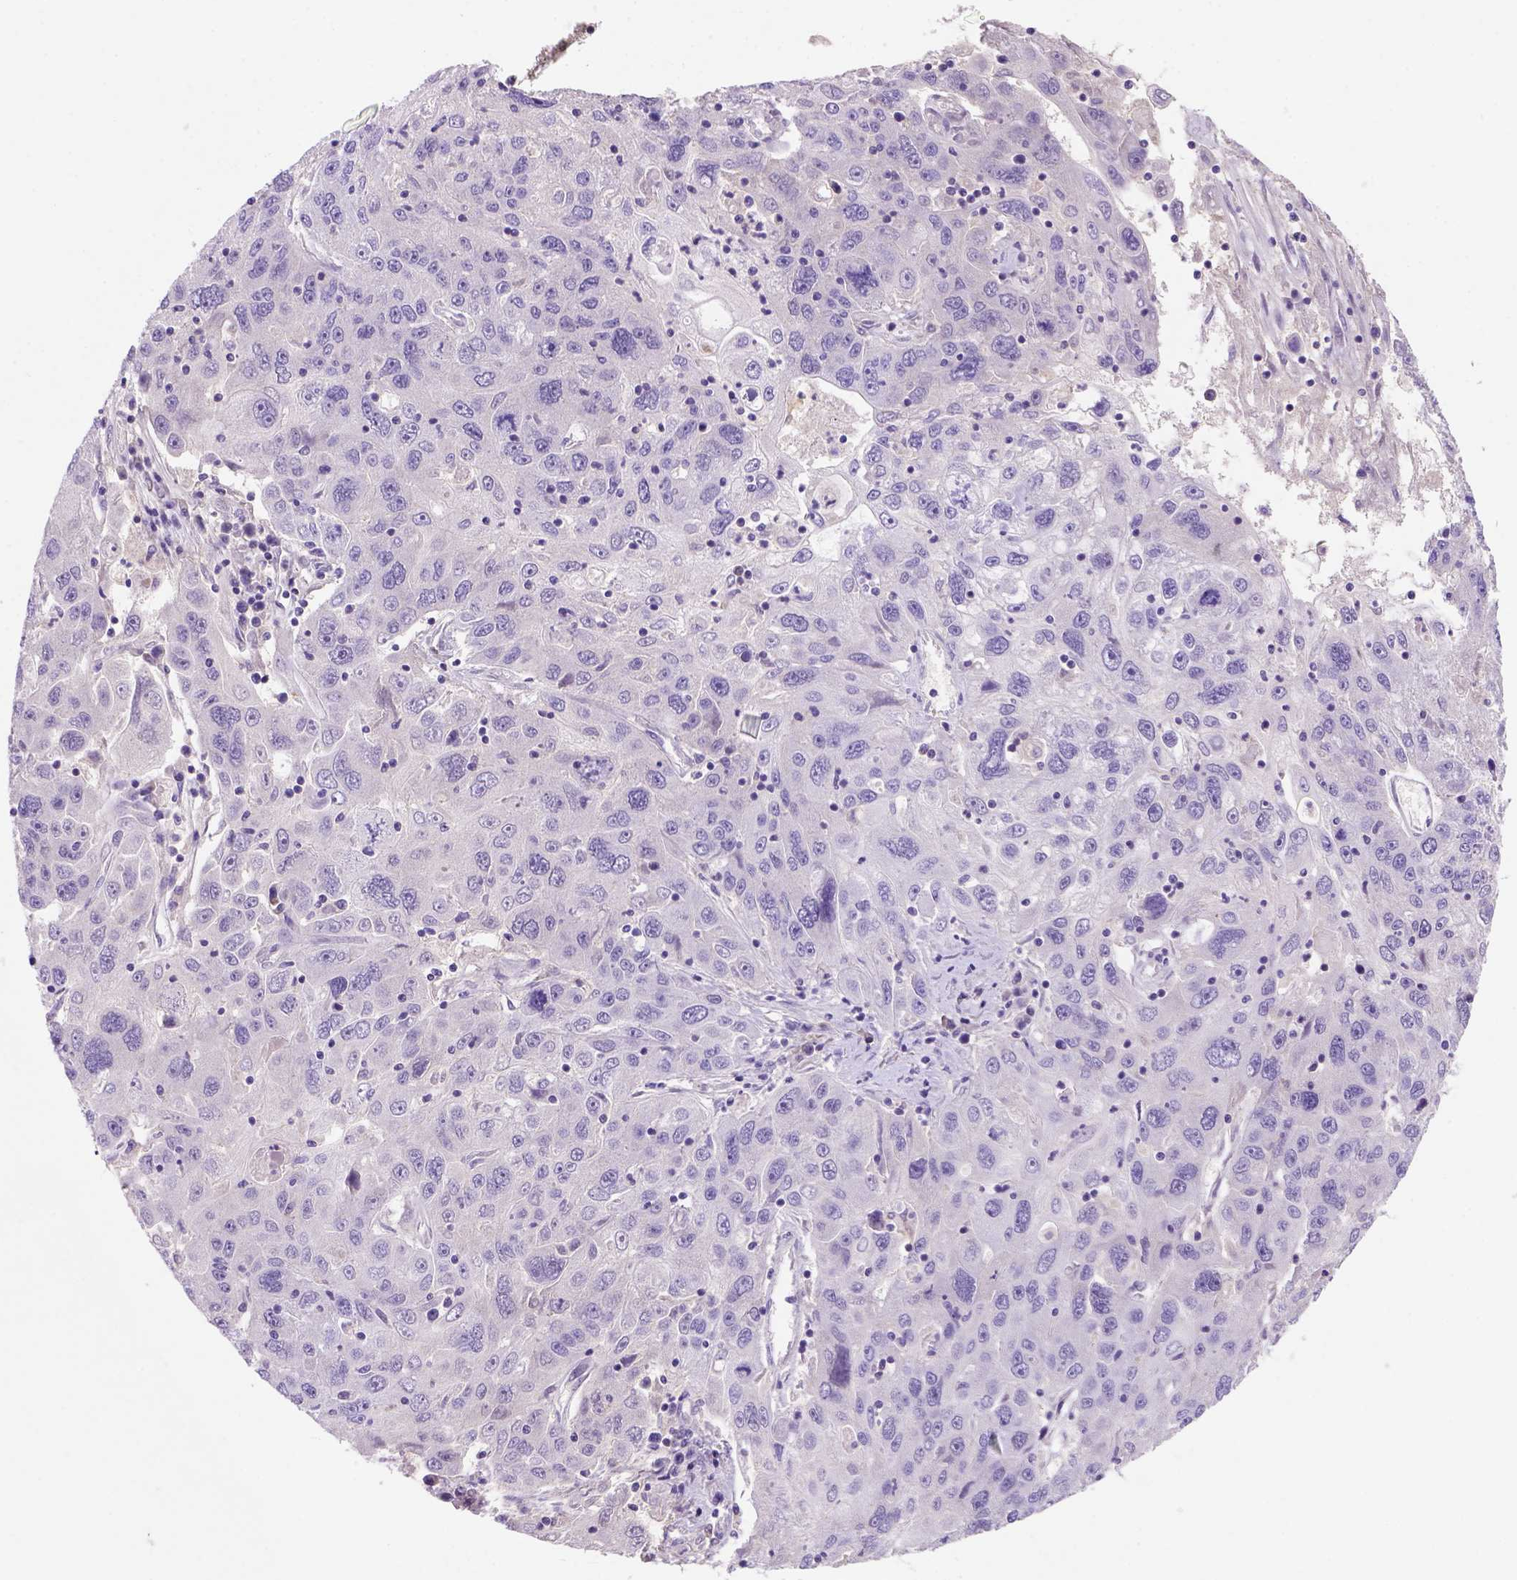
{"staining": {"intensity": "negative", "quantity": "none", "location": "none"}, "tissue": "stomach cancer", "cell_type": "Tumor cells", "image_type": "cancer", "snomed": [{"axis": "morphology", "description": "Adenocarcinoma, NOS"}, {"axis": "topography", "description": "Stomach"}], "caption": "IHC photomicrograph of neoplastic tissue: human stomach cancer (adenocarcinoma) stained with DAB (3,3'-diaminobenzidine) reveals no significant protein positivity in tumor cells.", "gene": "INPP5D", "patient": {"sex": "male", "age": 56}}